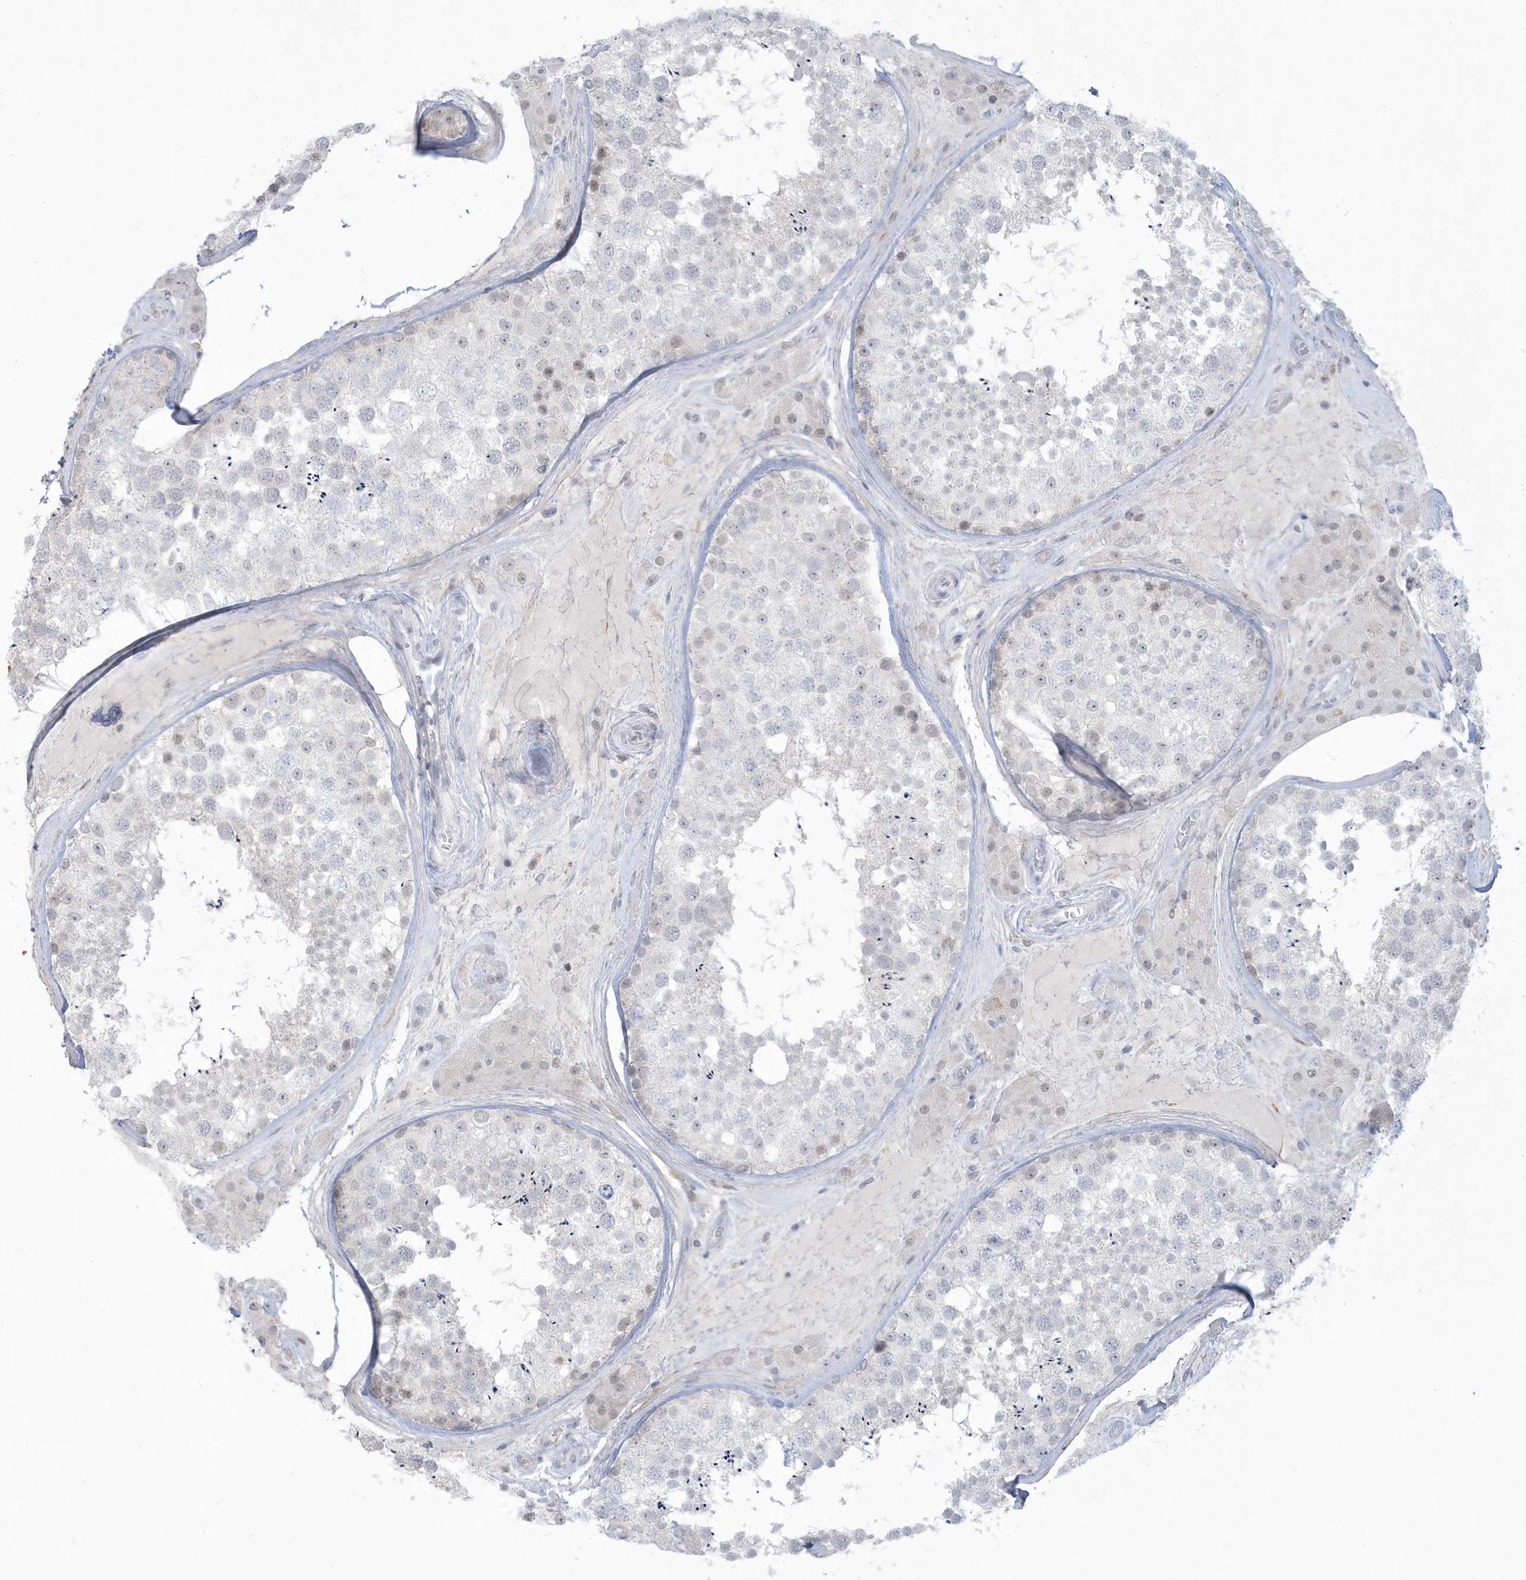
{"staining": {"intensity": "weak", "quantity": "<25%", "location": "nuclear"}, "tissue": "testis", "cell_type": "Cells in seminiferous ducts", "image_type": "normal", "snomed": [{"axis": "morphology", "description": "Normal tissue, NOS"}, {"axis": "topography", "description": "Testis"}], "caption": "The photomicrograph exhibits no significant positivity in cells in seminiferous ducts of testis.", "gene": "HERC6", "patient": {"sex": "male", "age": 46}}